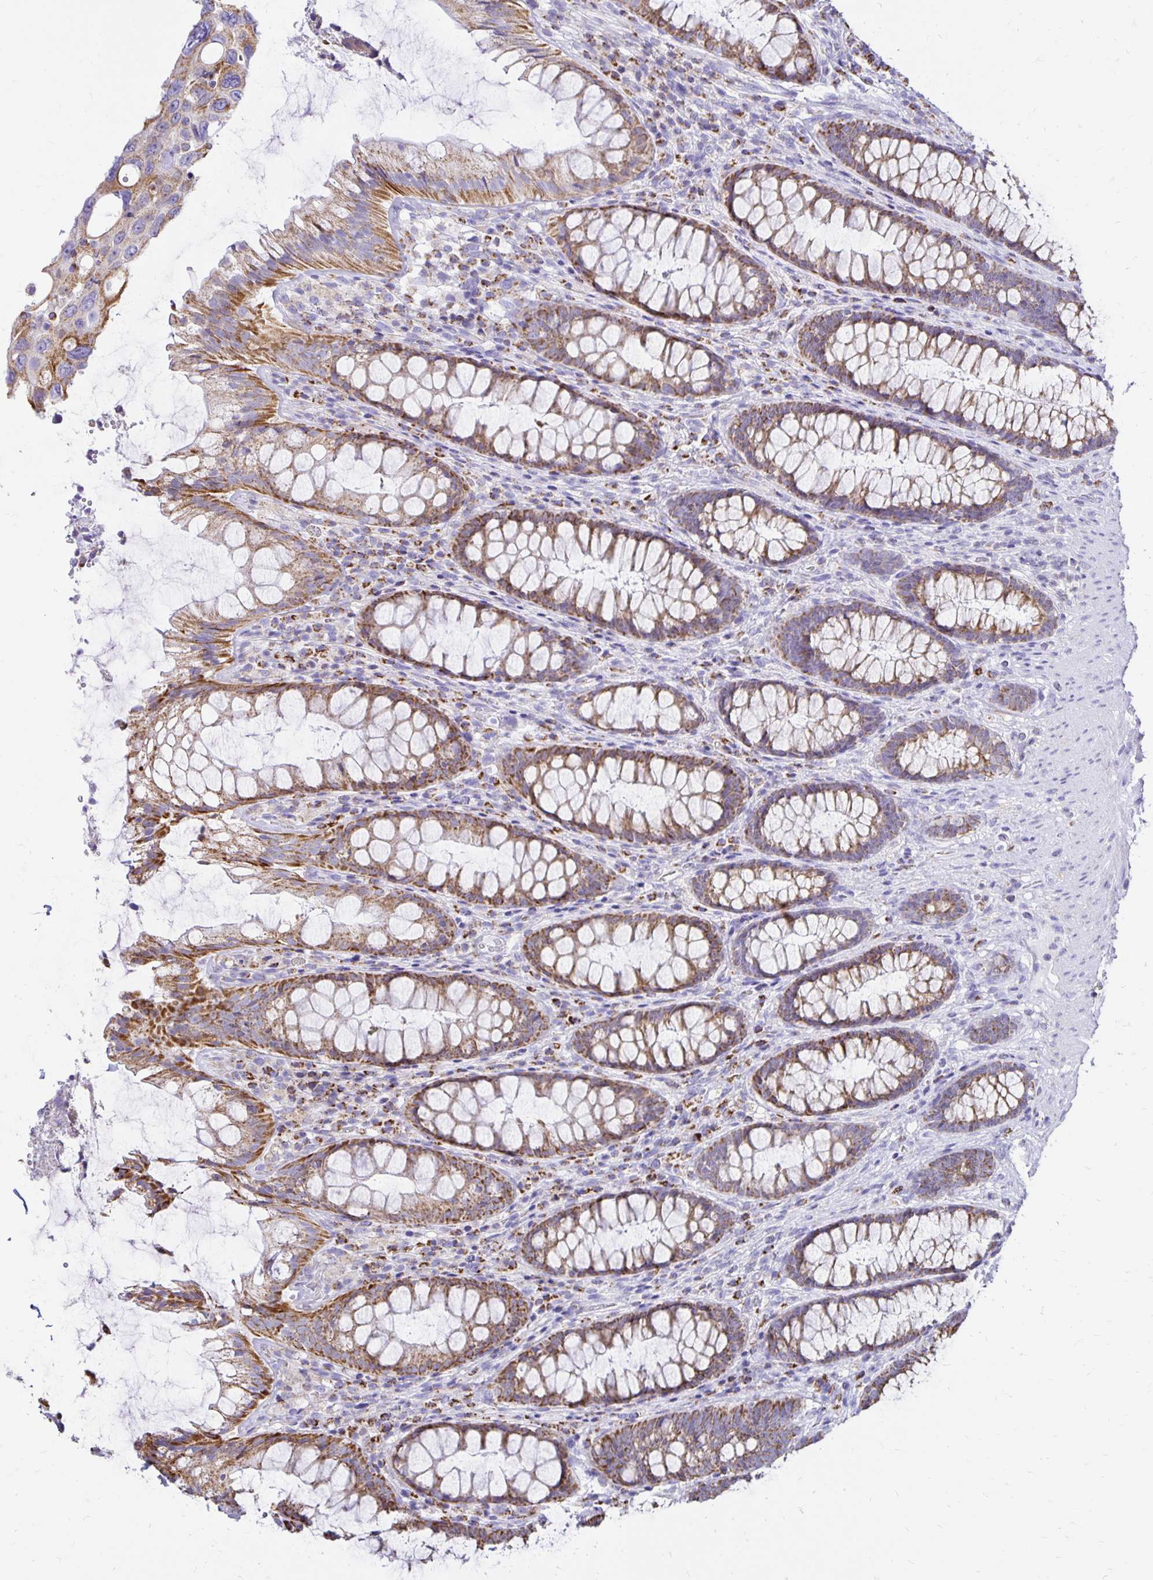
{"staining": {"intensity": "moderate", "quantity": ">75%", "location": "cytoplasmic/membranous"}, "tissue": "rectum", "cell_type": "Glandular cells", "image_type": "normal", "snomed": [{"axis": "morphology", "description": "Normal tissue, NOS"}, {"axis": "topography", "description": "Rectum"}], "caption": "This histopathology image demonstrates normal rectum stained with immunohistochemistry to label a protein in brown. The cytoplasmic/membranous of glandular cells show moderate positivity for the protein. Nuclei are counter-stained blue.", "gene": "PLAAT2", "patient": {"sex": "male", "age": 72}}